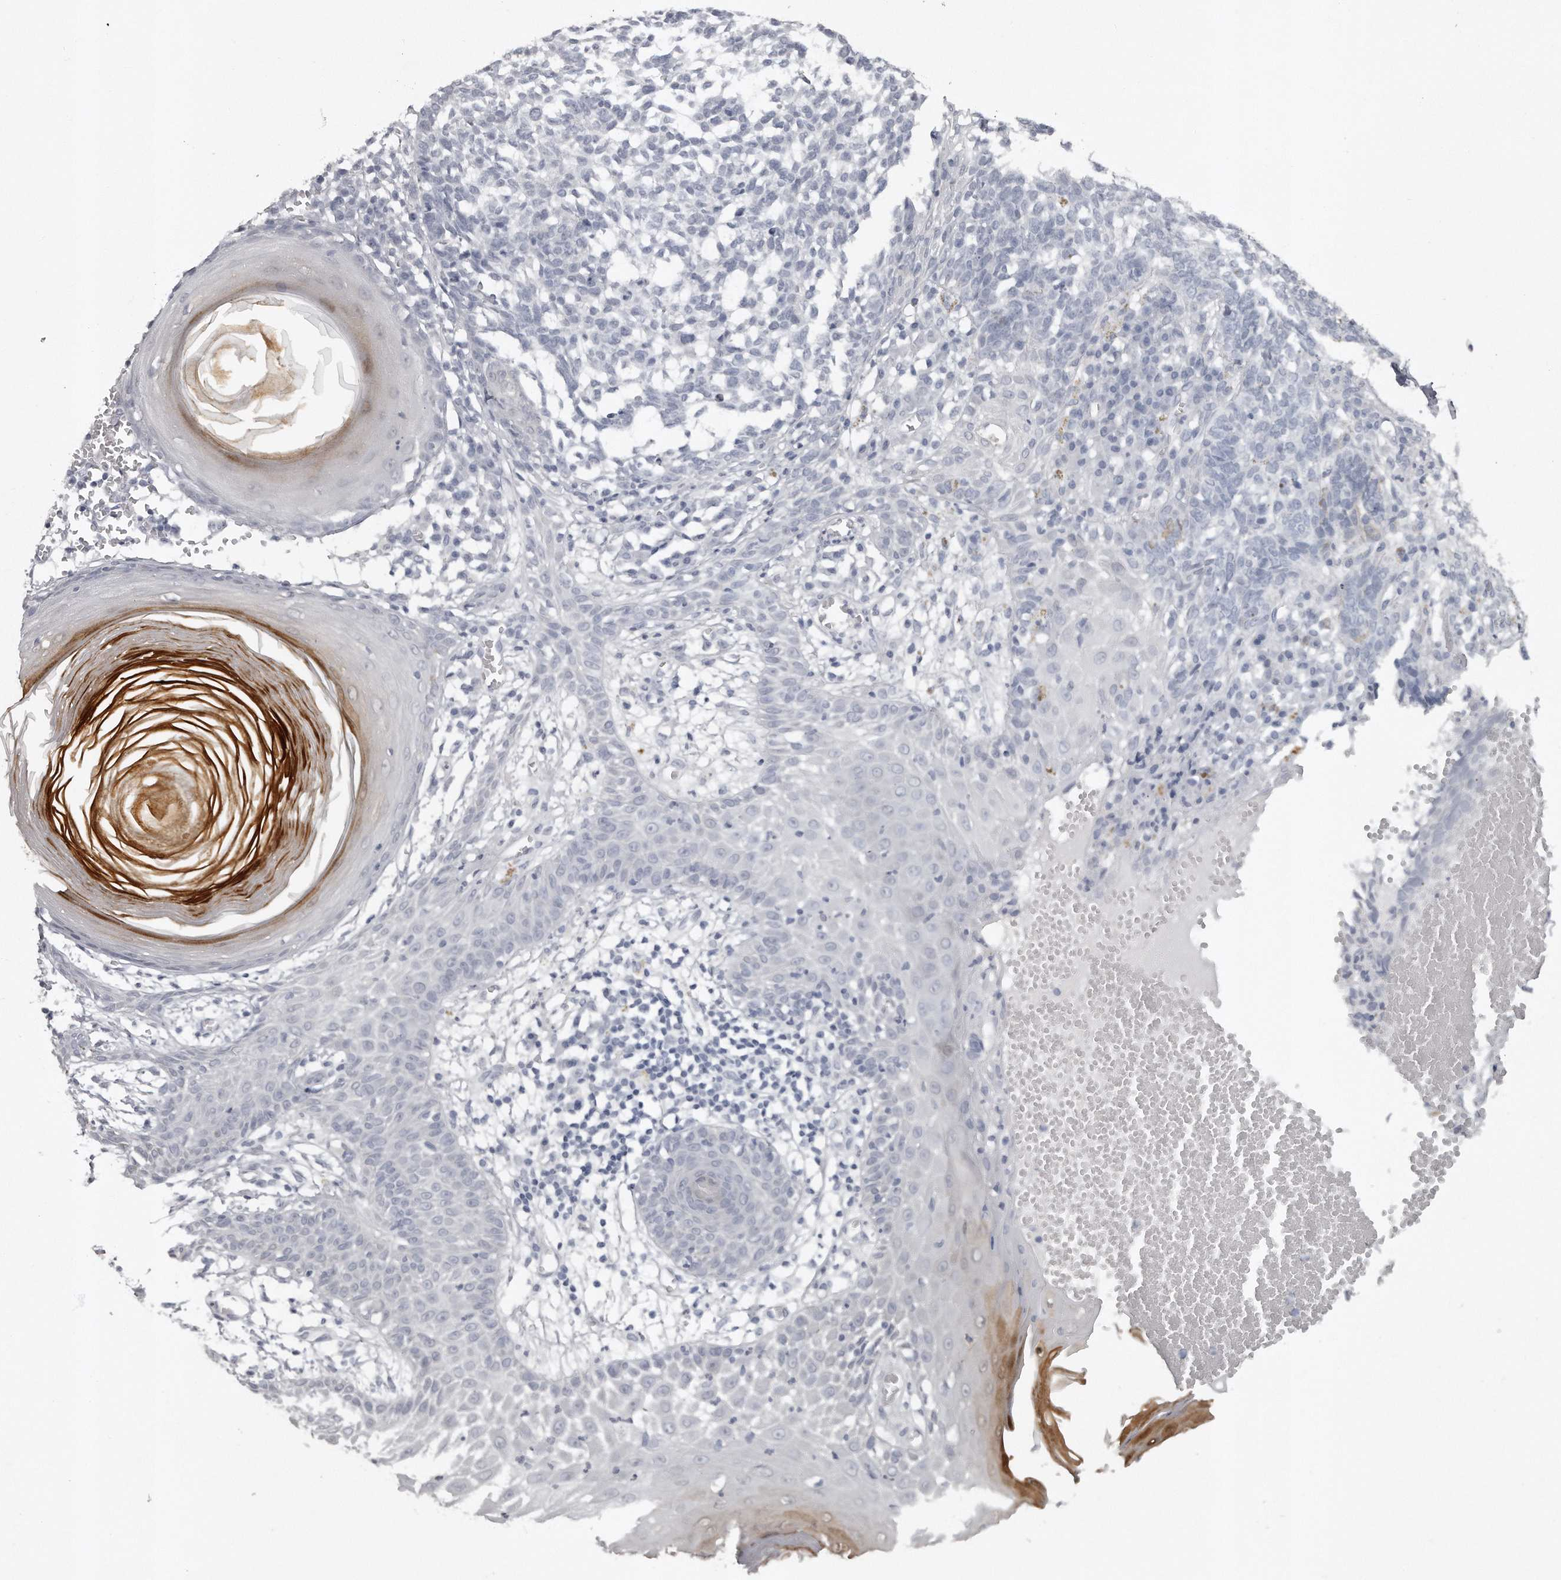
{"staining": {"intensity": "negative", "quantity": "none", "location": "none"}, "tissue": "skin cancer", "cell_type": "Tumor cells", "image_type": "cancer", "snomed": [{"axis": "morphology", "description": "Basal cell carcinoma"}, {"axis": "topography", "description": "Skin"}], "caption": "High magnification brightfield microscopy of basal cell carcinoma (skin) stained with DAB (brown) and counterstained with hematoxylin (blue): tumor cells show no significant expression.", "gene": "GGCT", "patient": {"sex": "male", "age": 85}}